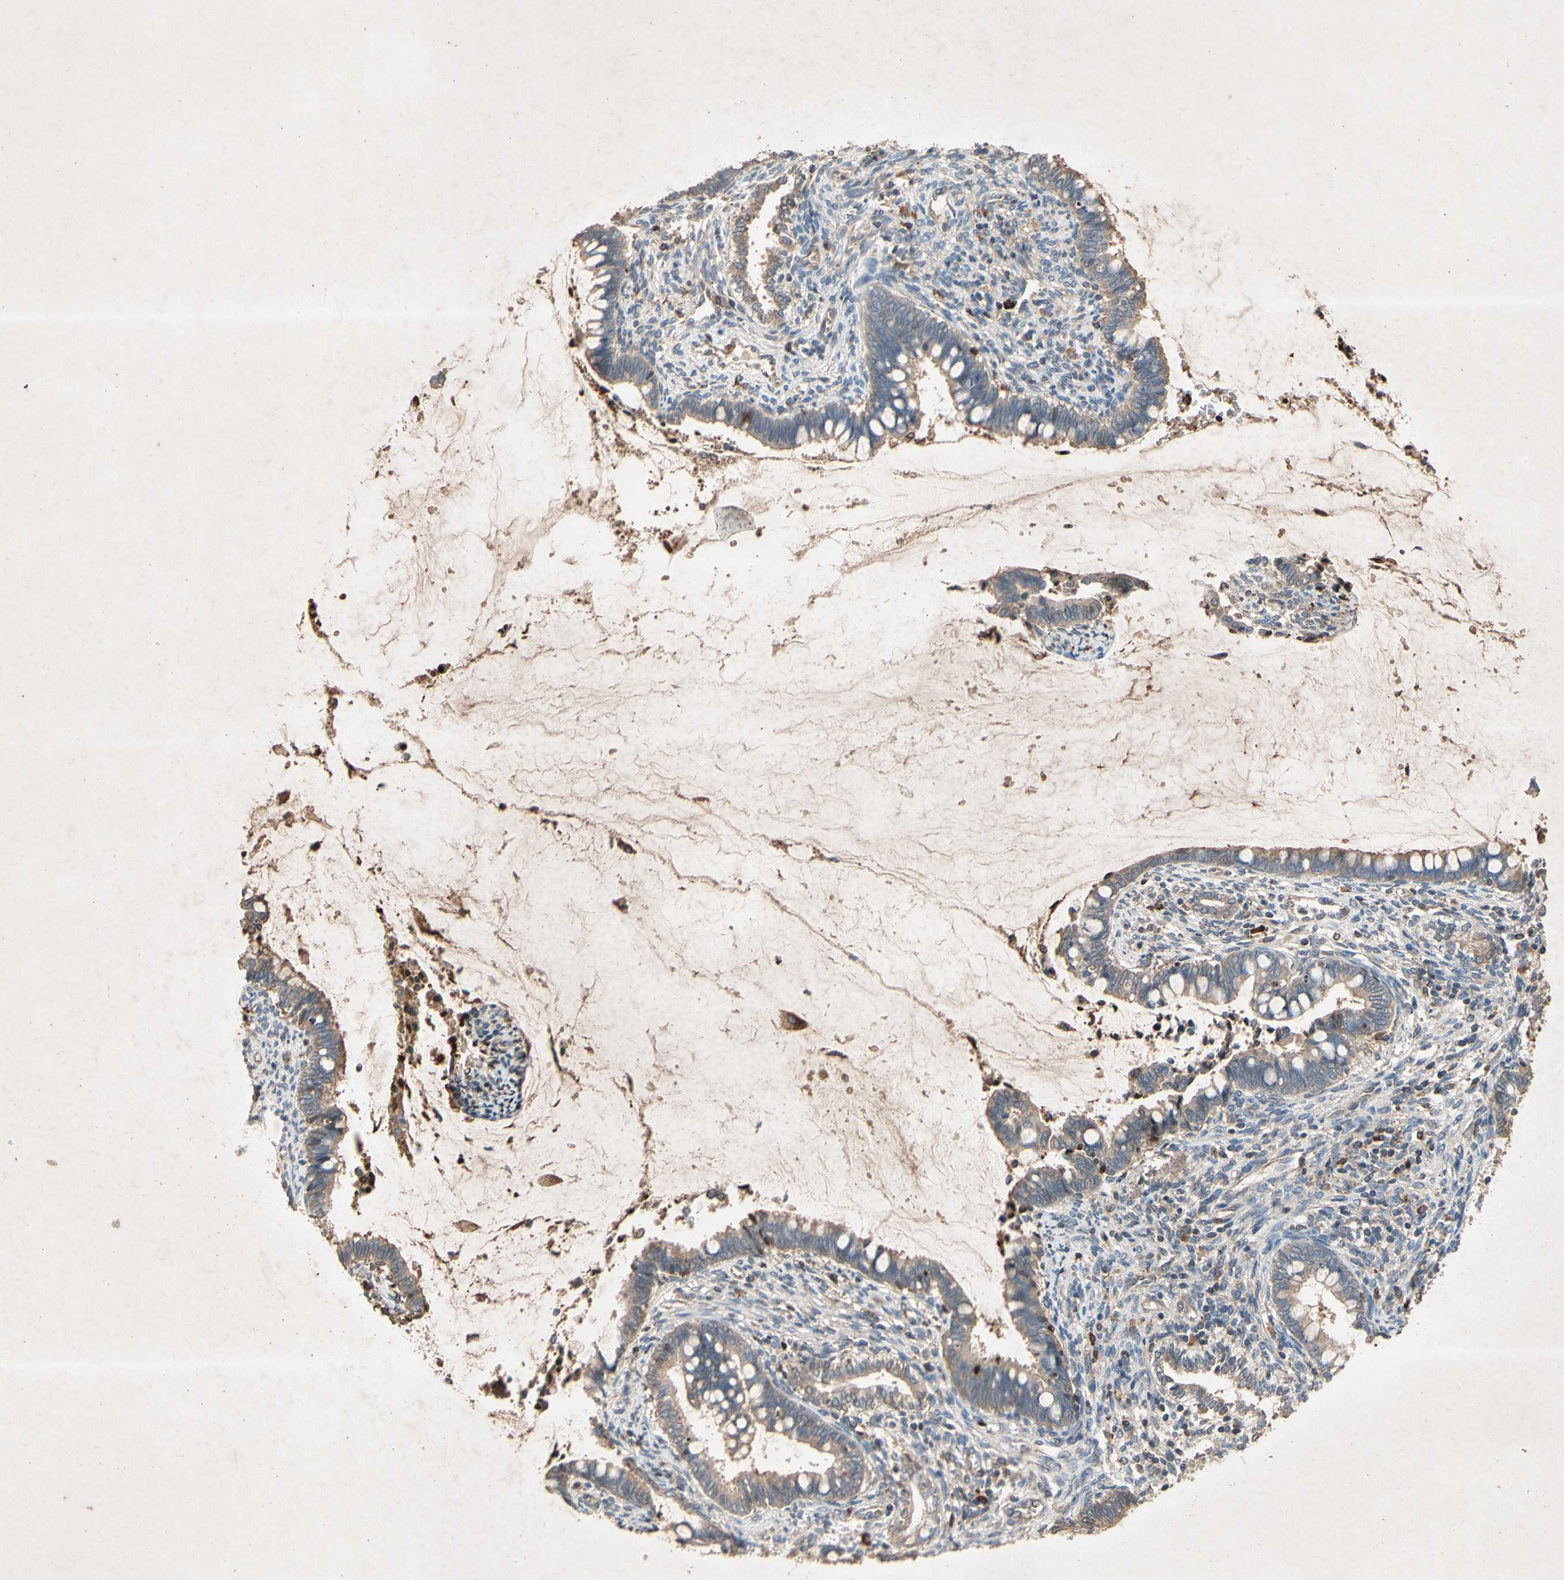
{"staining": {"intensity": "moderate", "quantity": ">75%", "location": "cytoplasmic/membranous"}, "tissue": "cervical cancer", "cell_type": "Tumor cells", "image_type": "cancer", "snomed": [{"axis": "morphology", "description": "Adenocarcinoma, NOS"}, {"axis": "topography", "description": "Cervix"}], "caption": "Immunohistochemistry (DAB) staining of human cervical adenocarcinoma shows moderate cytoplasmic/membranous protein positivity in approximately >75% of tumor cells.", "gene": "PRDX4", "patient": {"sex": "female", "age": 44}}